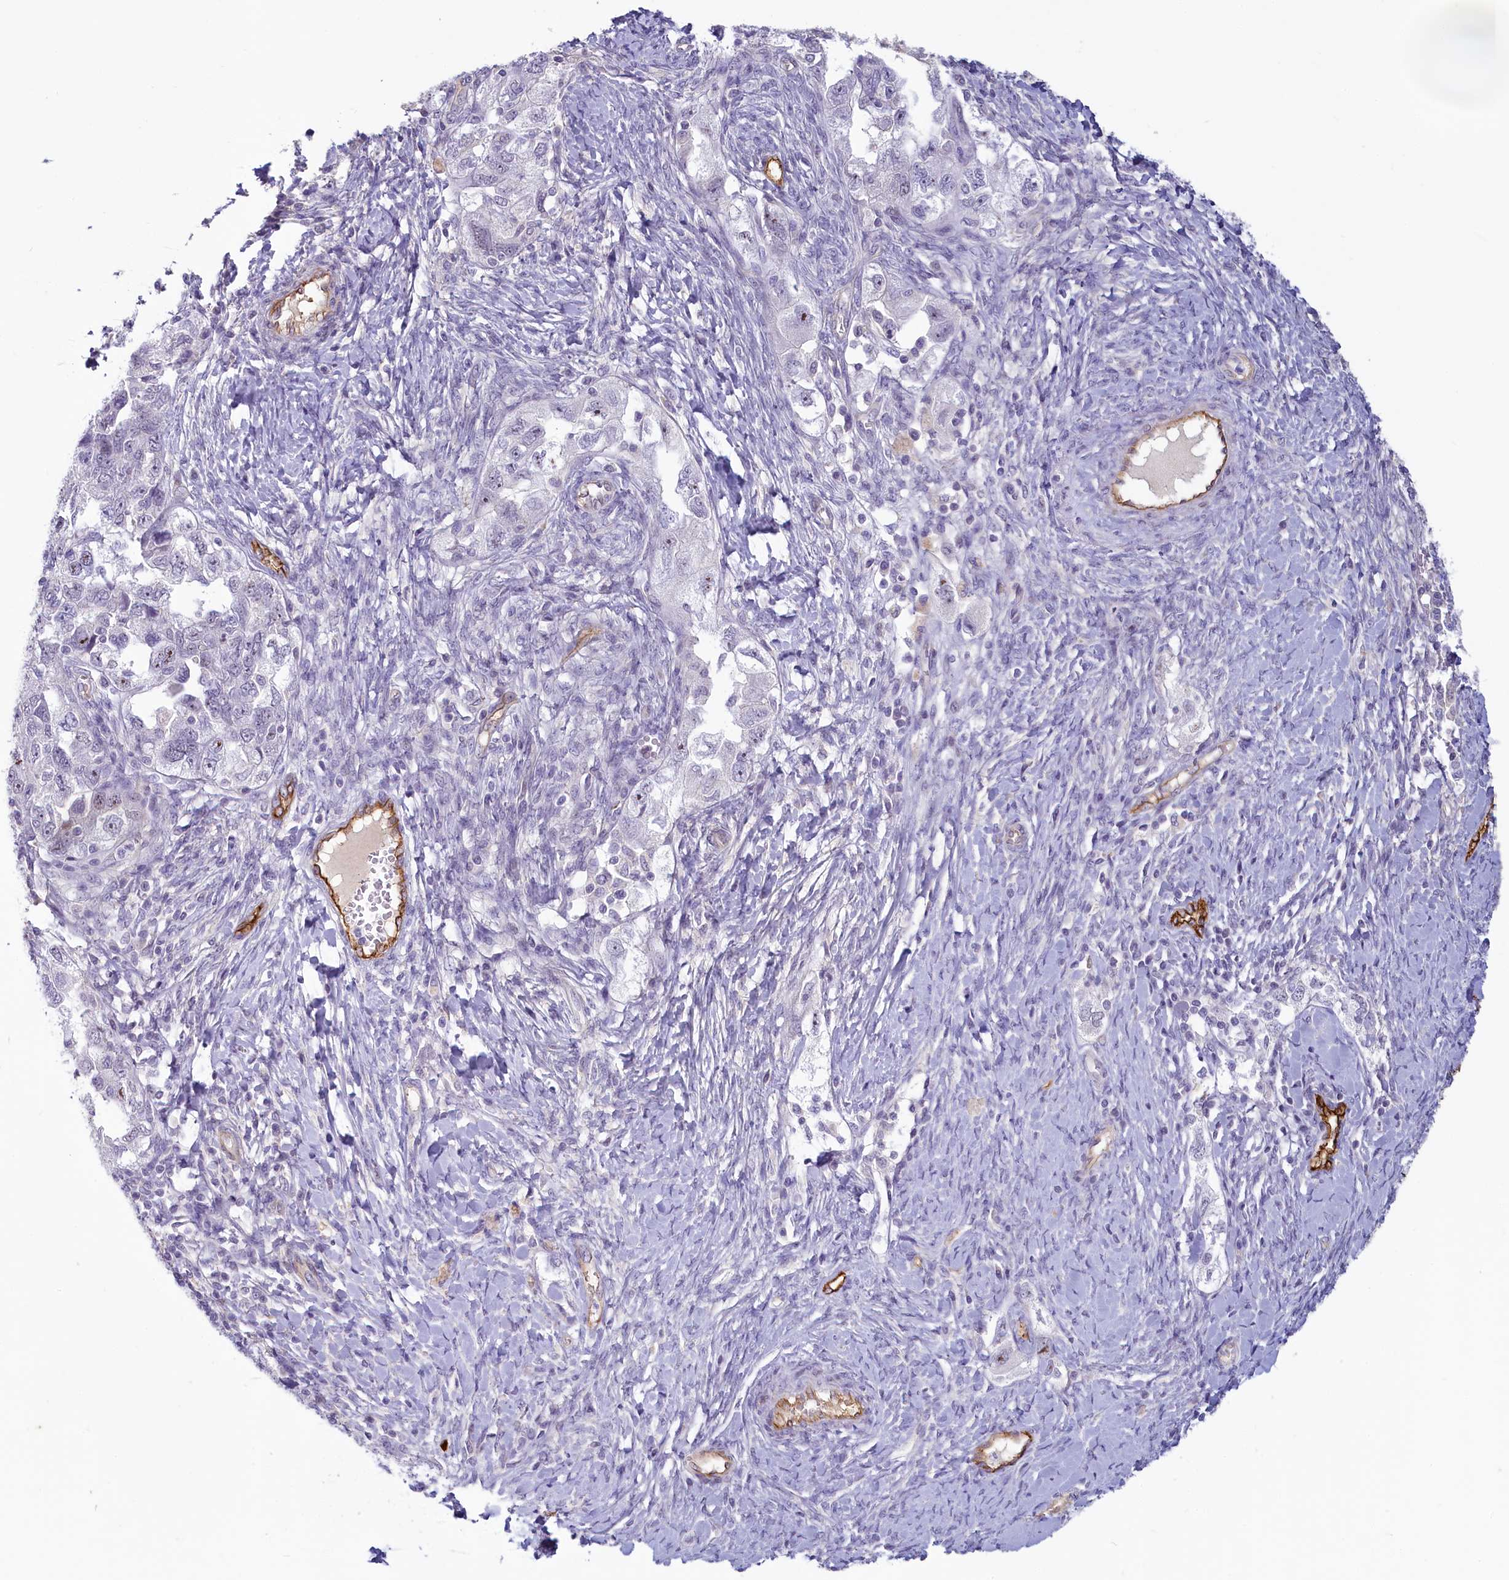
{"staining": {"intensity": "negative", "quantity": "none", "location": "none"}, "tissue": "ovarian cancer", "cell_type": "Tumor cells", "image_type": "cancer", "snomed": [{"axis": "morphology", "description": "Carcinoma, NOS"}, {"axis": "morphology", "description": "Cystadenocarcinoma, serous, NOS"}, {"axis": "topography", "description": "Ovary"}], "caption": "The IHC micrograph has no significant positivity in tumor cells of ovarian carcinoma tissue.", "gene": "PROCR", "patient": {"sex": "female", "age": 69}}